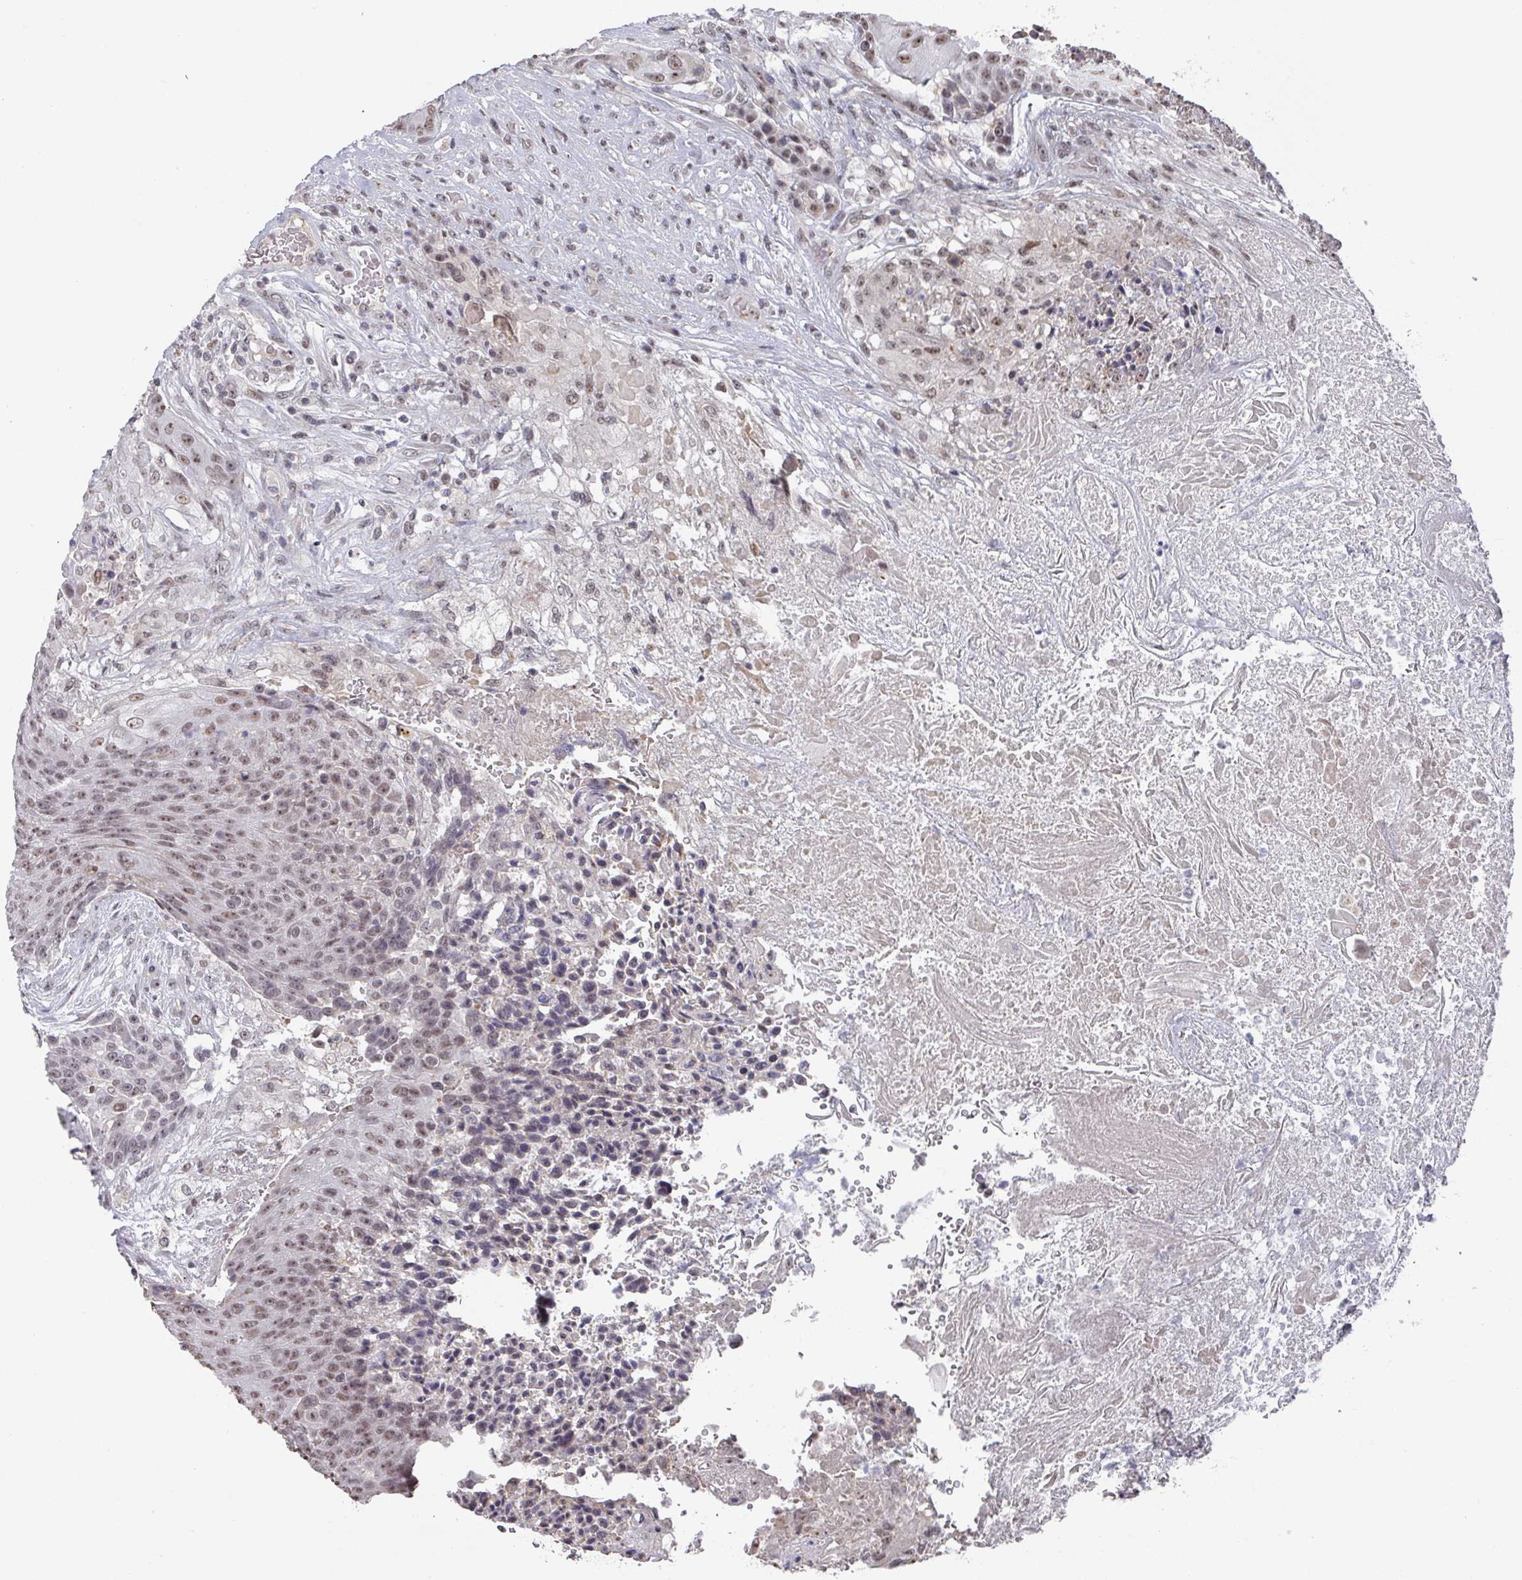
{"staining": {"intensity": "moderate", "quantity": "25%-75%", "location": "nuclear"}, "tissue": "urothelial cancer", "cell_type": "Tumor cells", "image_type": "cancer", "snomed": [{"axis": "morphology", "description": "Urothelial carcinoma, High grade"}, {"axis": "topography", "description": "Urinary bladder"}], "caption": "The immunohistochemical stain highlights moderate nuclear staining in tumor cells of high-grade urothelial carcinoma tissue.", "gene": "ZNF654", "patient": {"sex": "female", "age": 63}}